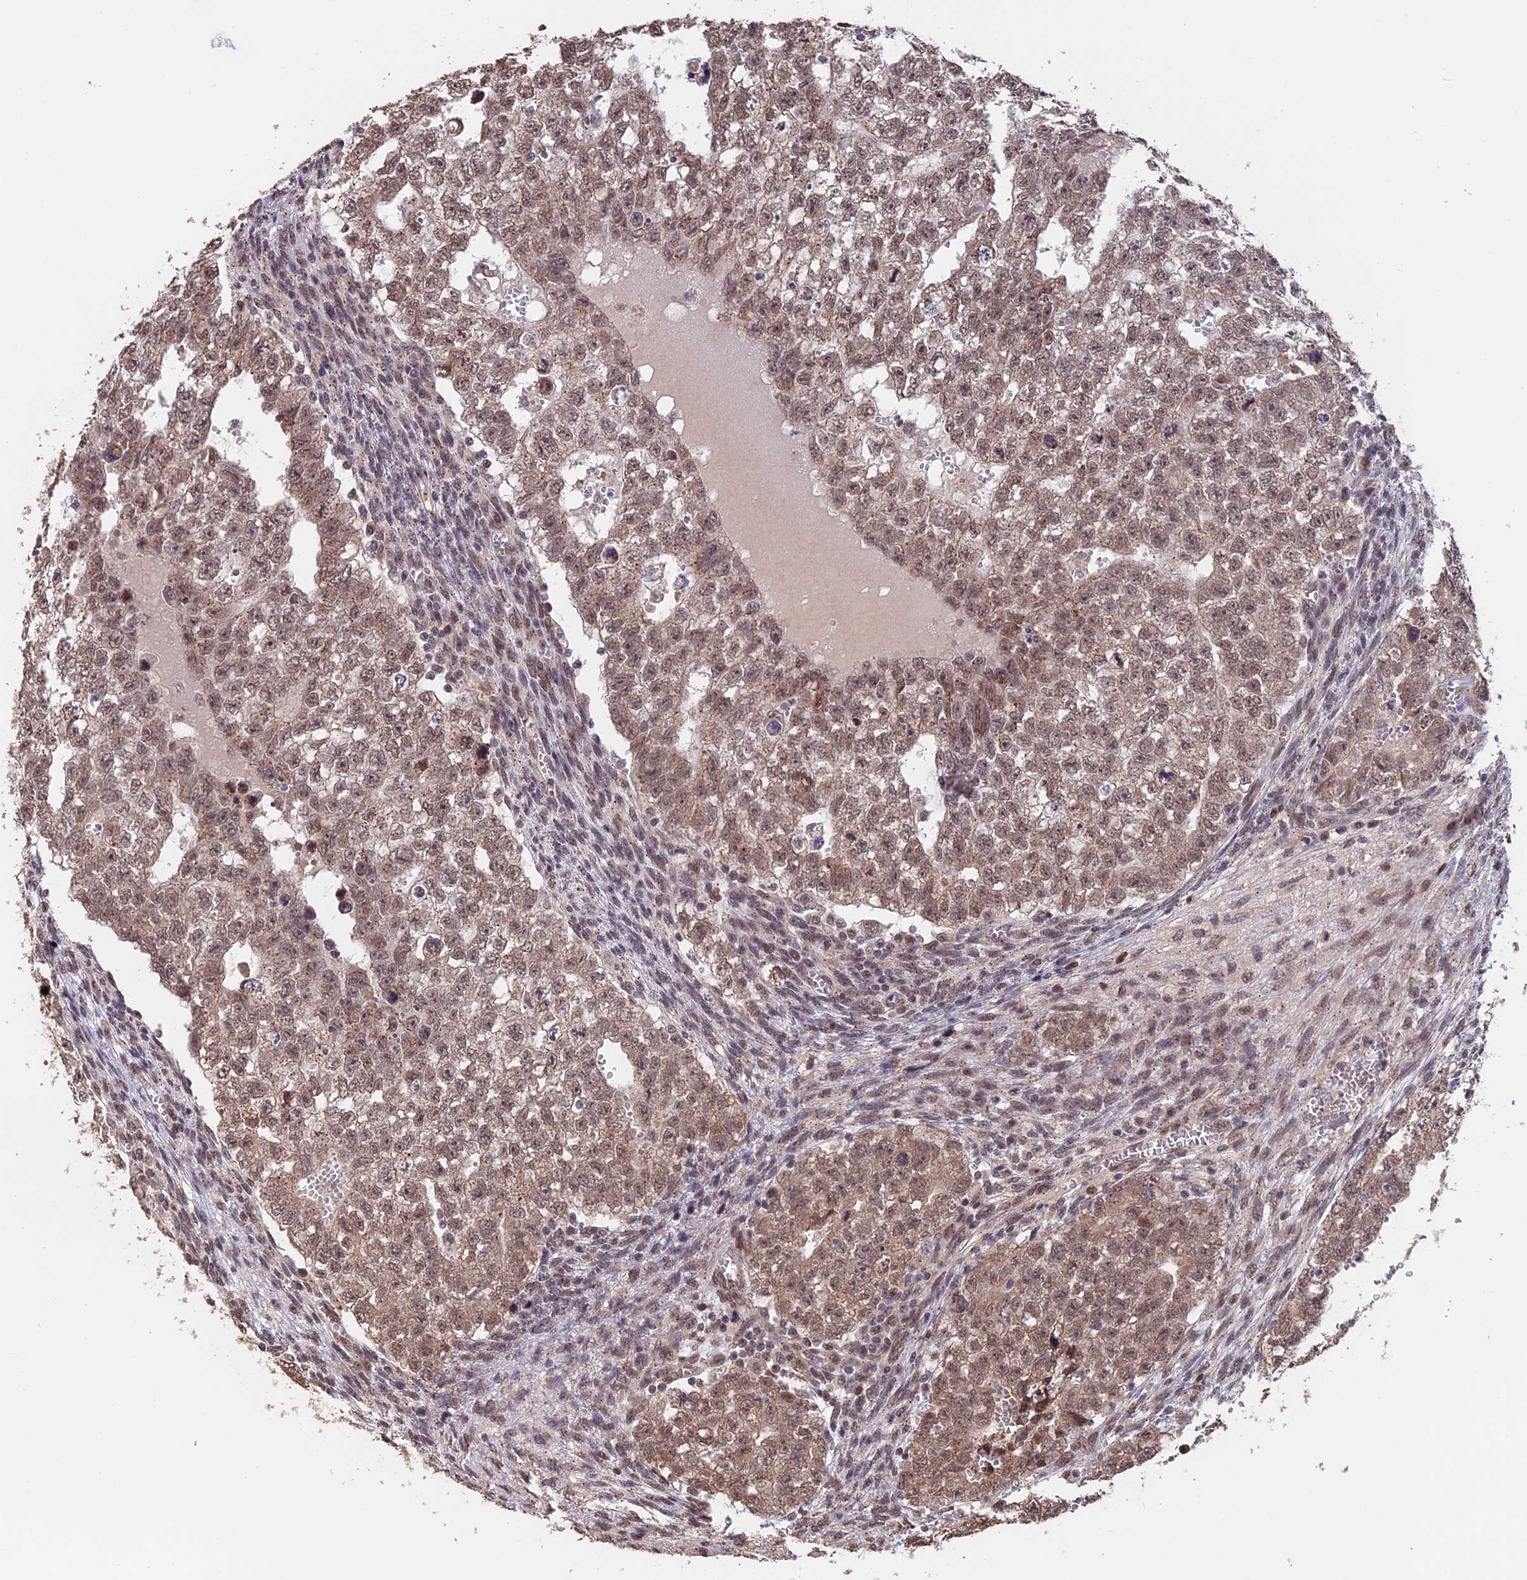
{"staining": {"intensity": "moderate", "quantity": ">75%", "location": "nuclear"}, "tissue": "testis cancer", "cell_type": "Tumor cells", "image_type": "cancer", "snomed": [{"axis": "morphology", "description": "Seminoma, NOS"}, {"axis": "morphology", "description": "Carcinoma, Embryonal, NOS"}, {"axis": "topography", "description": "Testis"}], "caption": "Tumor cells reveal moderate nuclear positivity in about >75% of cells in embryonal carcinoma (testis).", "gene": "PIGQ", "patient": {"sex": "male", "age": 38}}